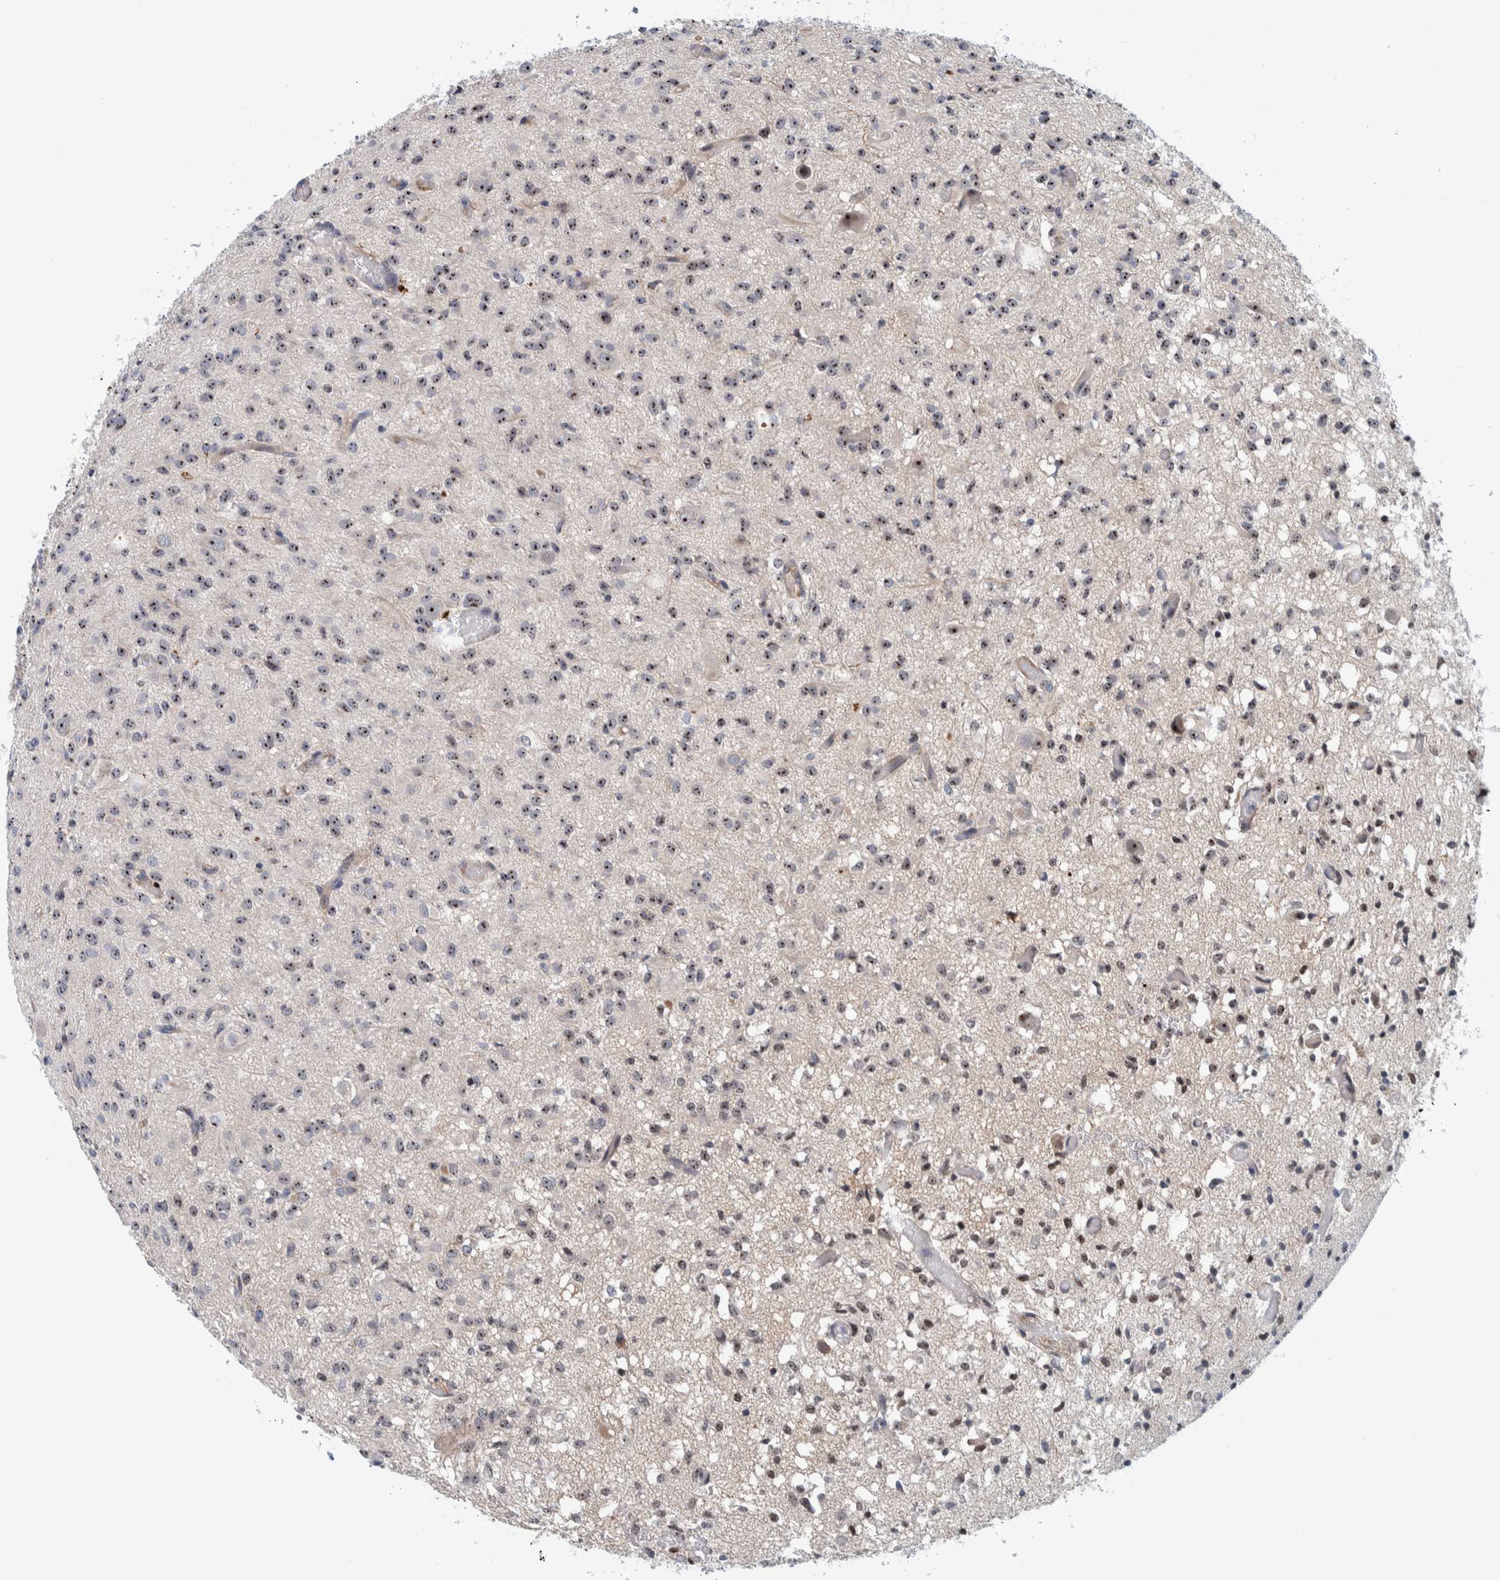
{"staining": {"intensity": "moderate", "quantity": ">75%", "location": "nuclear"}, "tissue": "glioma", "cell_type": "Tumor cells", "image_type": "cancer", "snomed": [{"axis": "morphology", "description": "Glioma, malignant, High grade"}, {"axis": "topography", "description": "Brain"}], "caption": "The image displays staining of high-grade glioma (malignant), revealing moderate nuclear protein staining (brown color) within tumor cells.", "gene": "NOL11", "patient": {"sex": "female", "age": 59}}